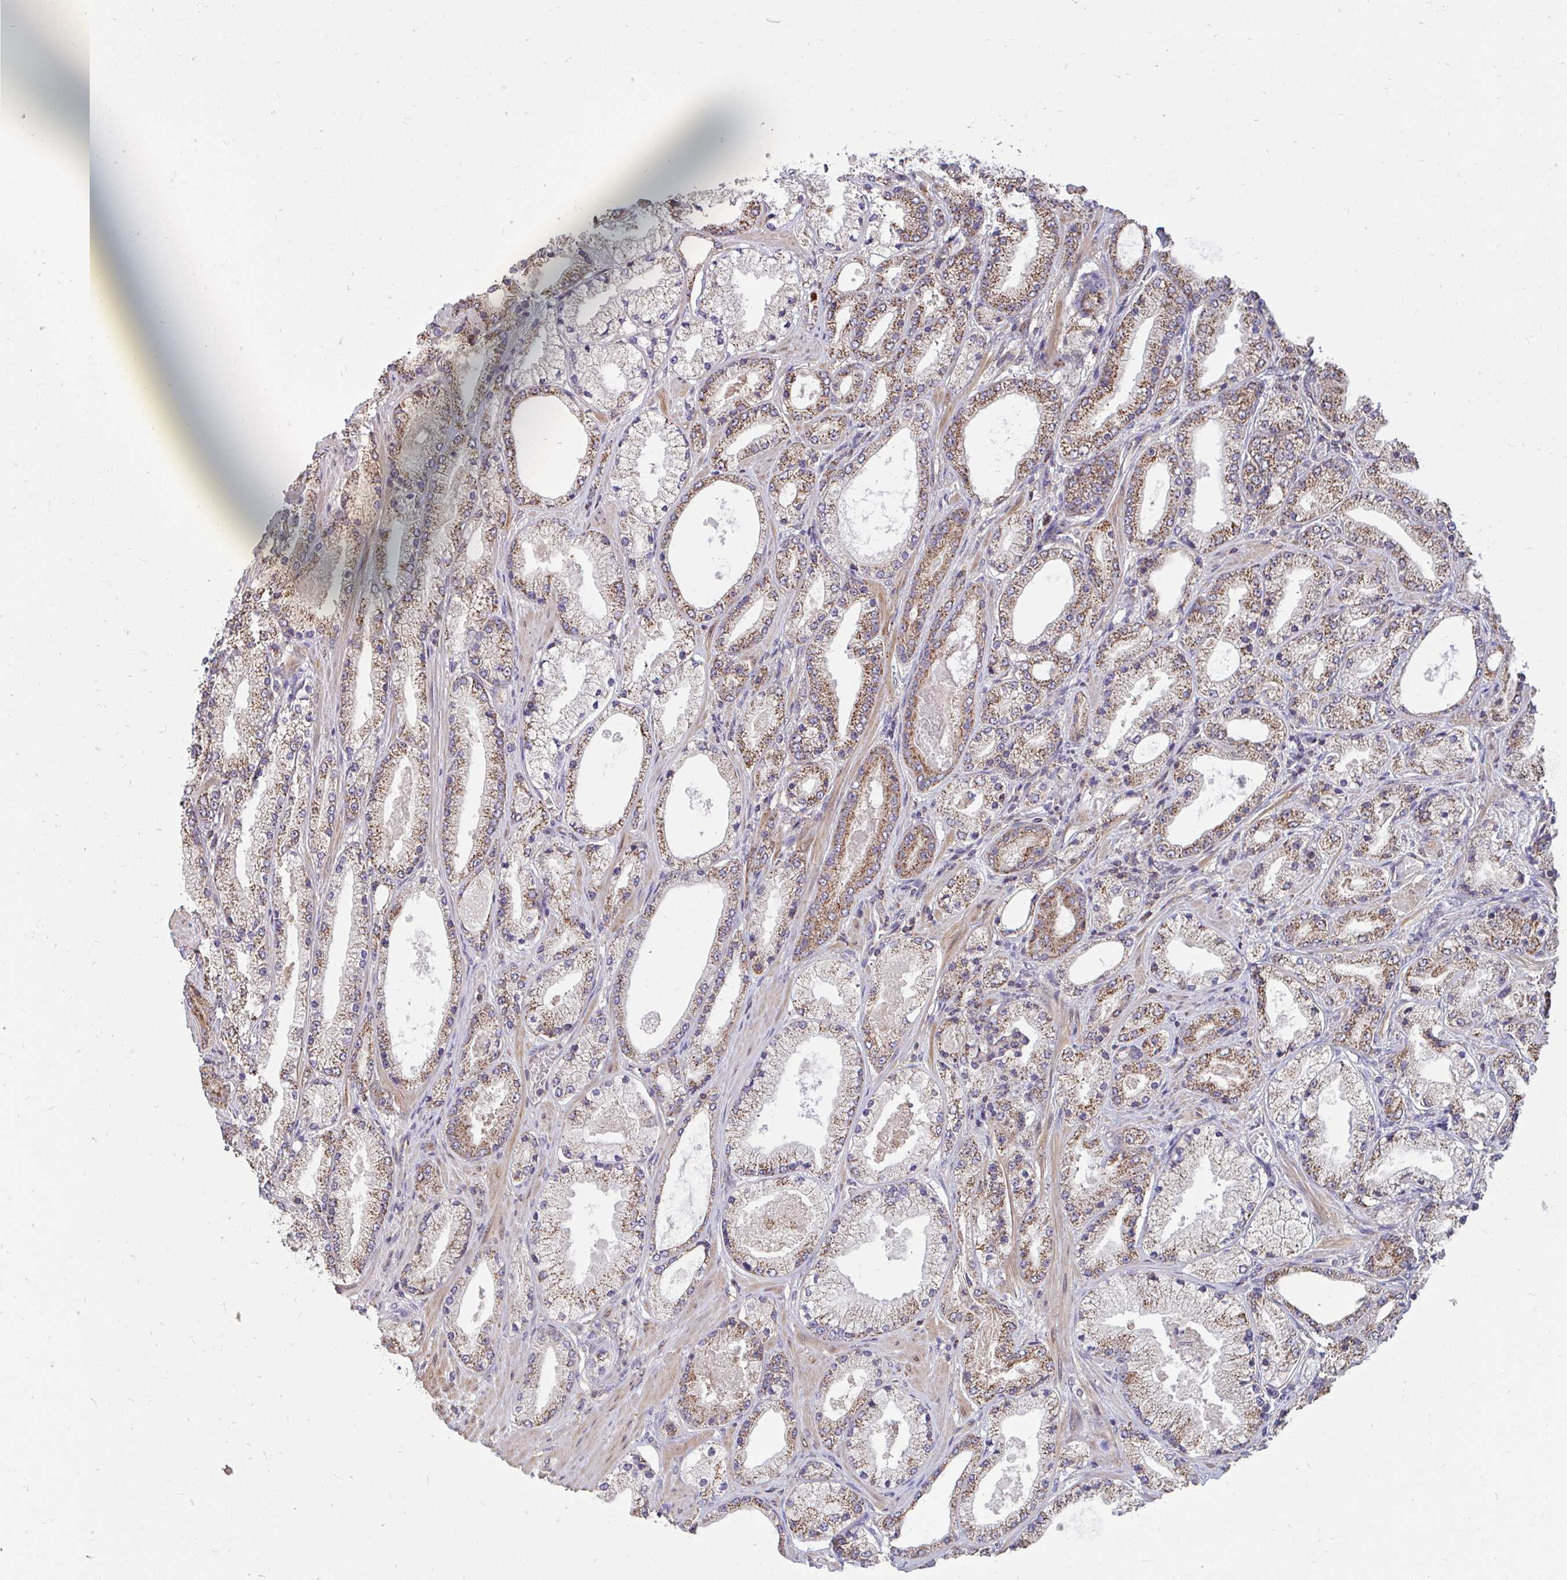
{"staining": {"intensity": "moderate", "quantity": ">75%", "location": "cytoplasmic/membranous"}, "tissue": "prostate cancer", "cell_type": "Tumor cells", "image_type": "cancer", "snomed": [{"axis": "morphology", "description": "Adenocarcinoma, High grade"}, {"axis": "topography", "description": "Prostate"}], "caption": "IHC (DAB (3,3'-diaminobenzidine)) staining of human prostate high-grade adenocarcinoma displays moderate cytoplasmic/membranous protein staining in about >75% of tumor cells. (IHC, brightfield microscopy, high magnification).", "gene": "DNAJA2", "patient": {"sex": "male", "age": 63}}